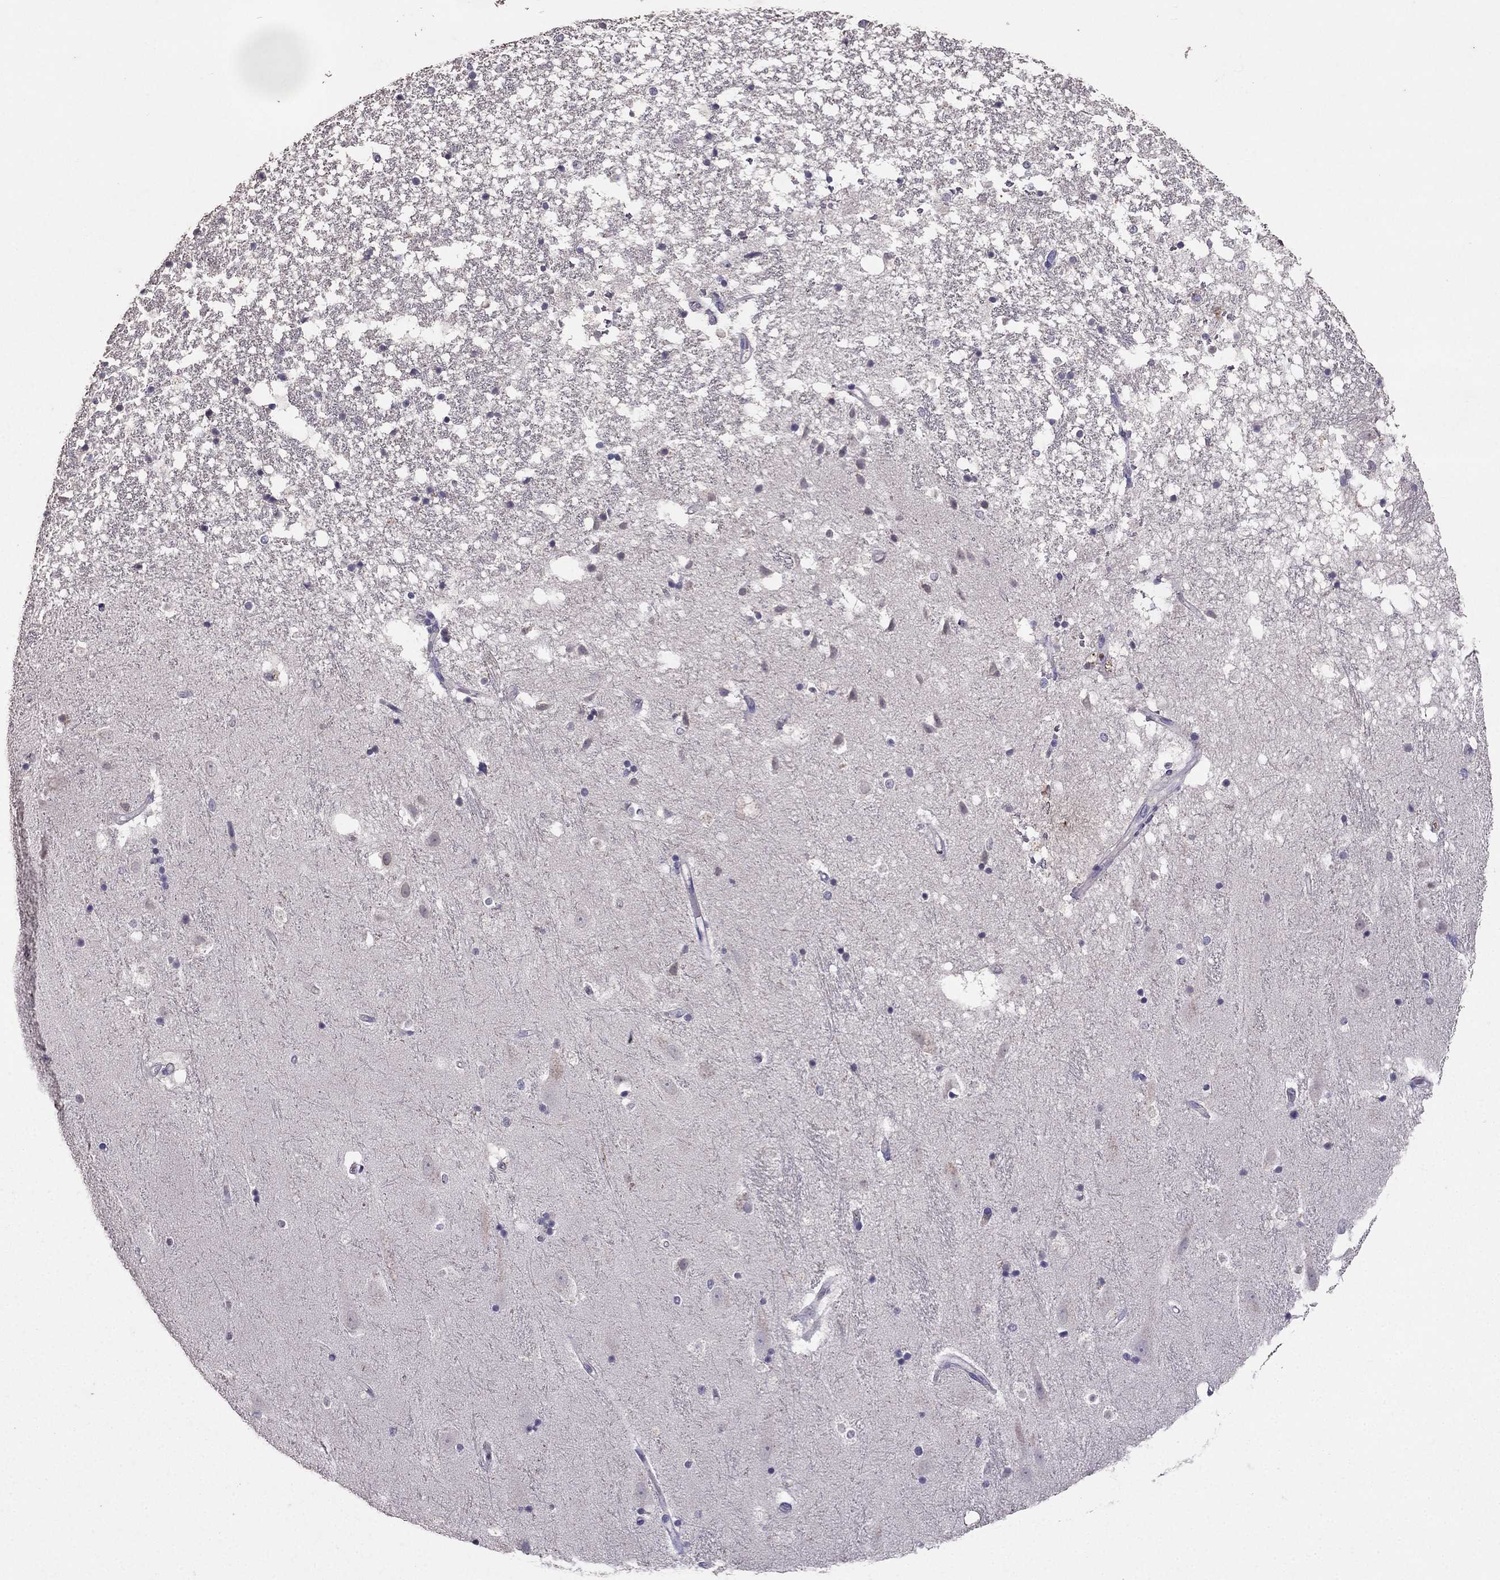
{"staining": {"intensity": "negative", "quantity": "none", "location": "none"}, "tissue": "hippocampus", "cell_type": "Glial cells", "image_type": "normal", "snomed": [{"axis": "morphology", "description": "Normal tissue, NOS"}, {"axis": "topography", "description": "Hippocampus"}], "caption": "High power microscopy image of an IHC histopathology image of normal hippocampus, revealing no significant staining in glial cells. (Immunohistochemistry (ihc), brightfield microscopy, high magnification).", "gene": "RFLNB", "patient": {"sex": "male", "age": 49}}